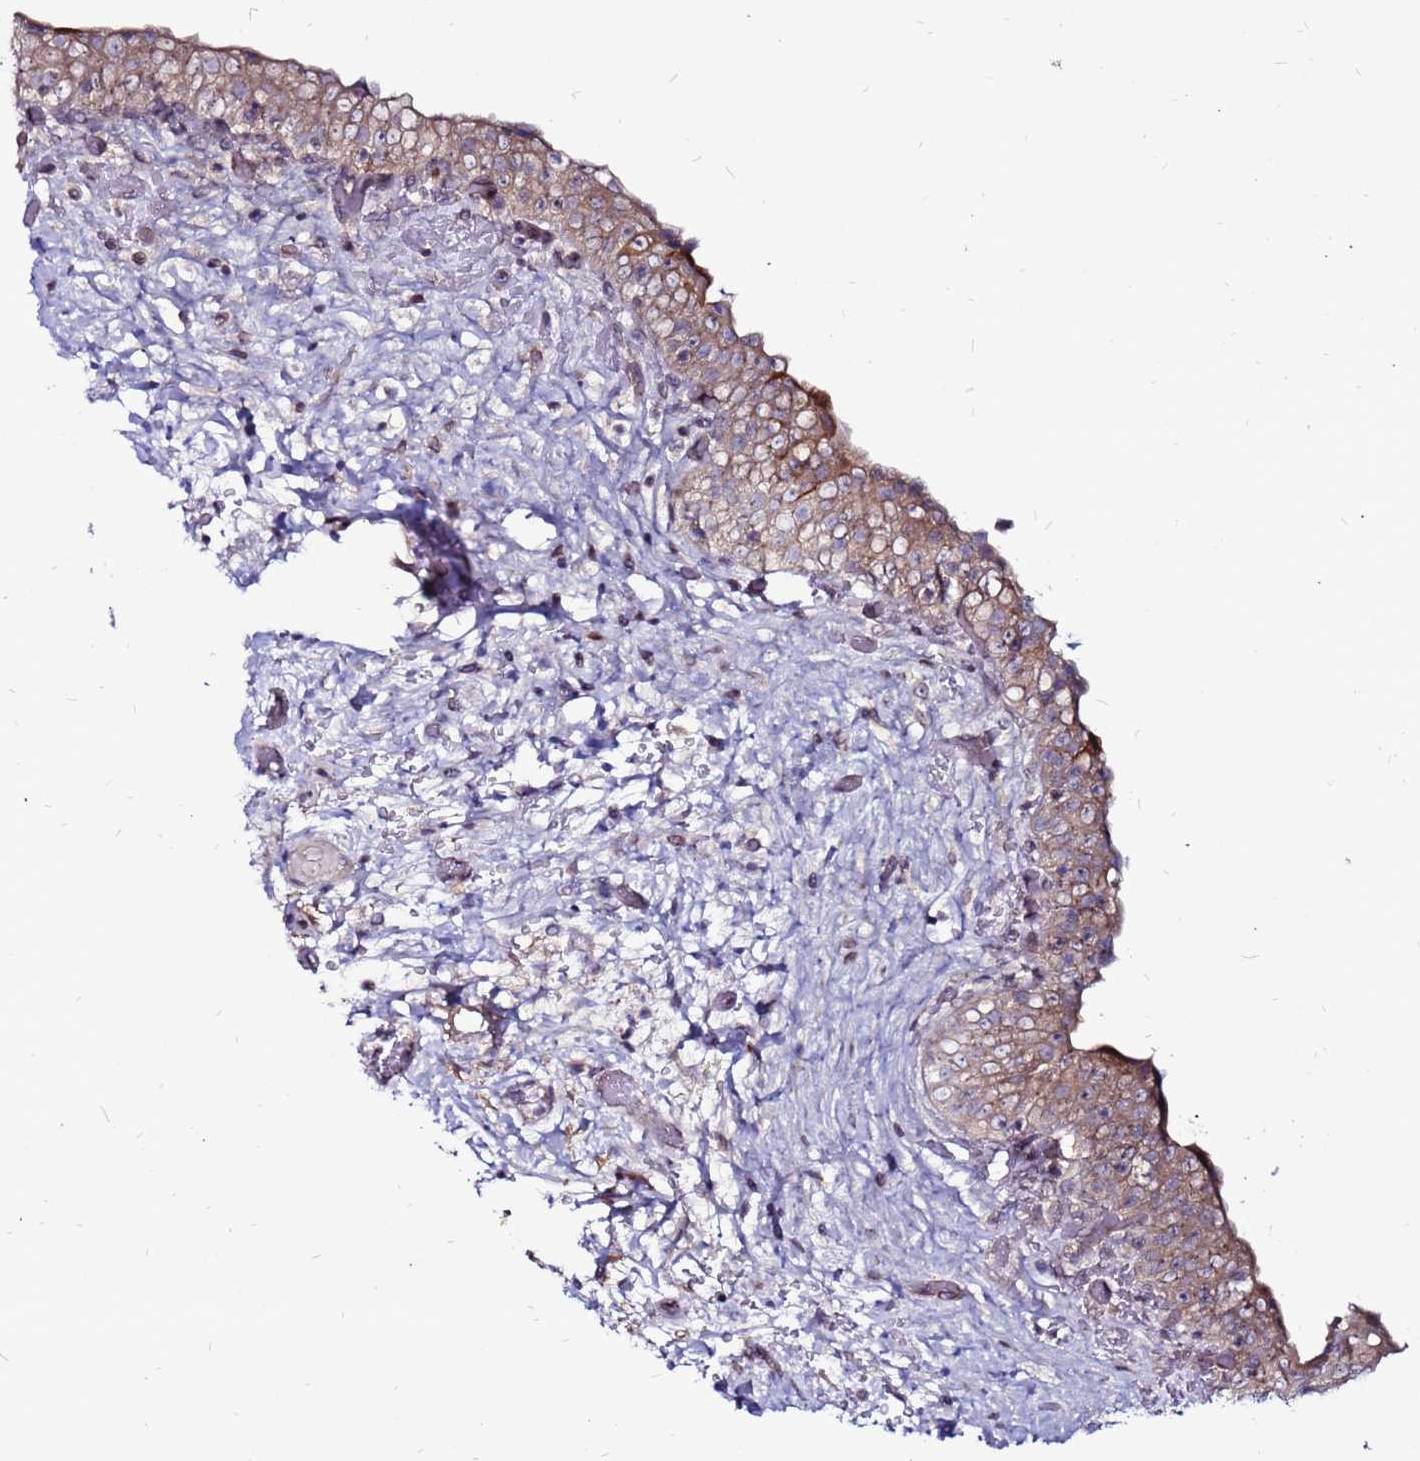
{"staining": {"intensity": "moderate", "quantity": "25%-75%", "location": "cytoplasmic/membranous"}, "tissue": "urinary bladder", "cell_type": "Urothelial cells", "image_type": "normal", "snomed": [{"axis": "morphology", "description": "Normal tissue, NOS"}, {"axis": "topography", "description": "Urinary bladder"}], "caption": "Protein staining of unremarkable urinary bladder demonstrates moderate cytoplasmic/membranous positivity in about 25%-75% of urothelial cells. The staining was performed using DAB, with brown indicating positive protein expression. Nuclei are stained blue with hematoxylin.", "gene": "CCDC71", "patient": {"sex": "male", "age": 69}}